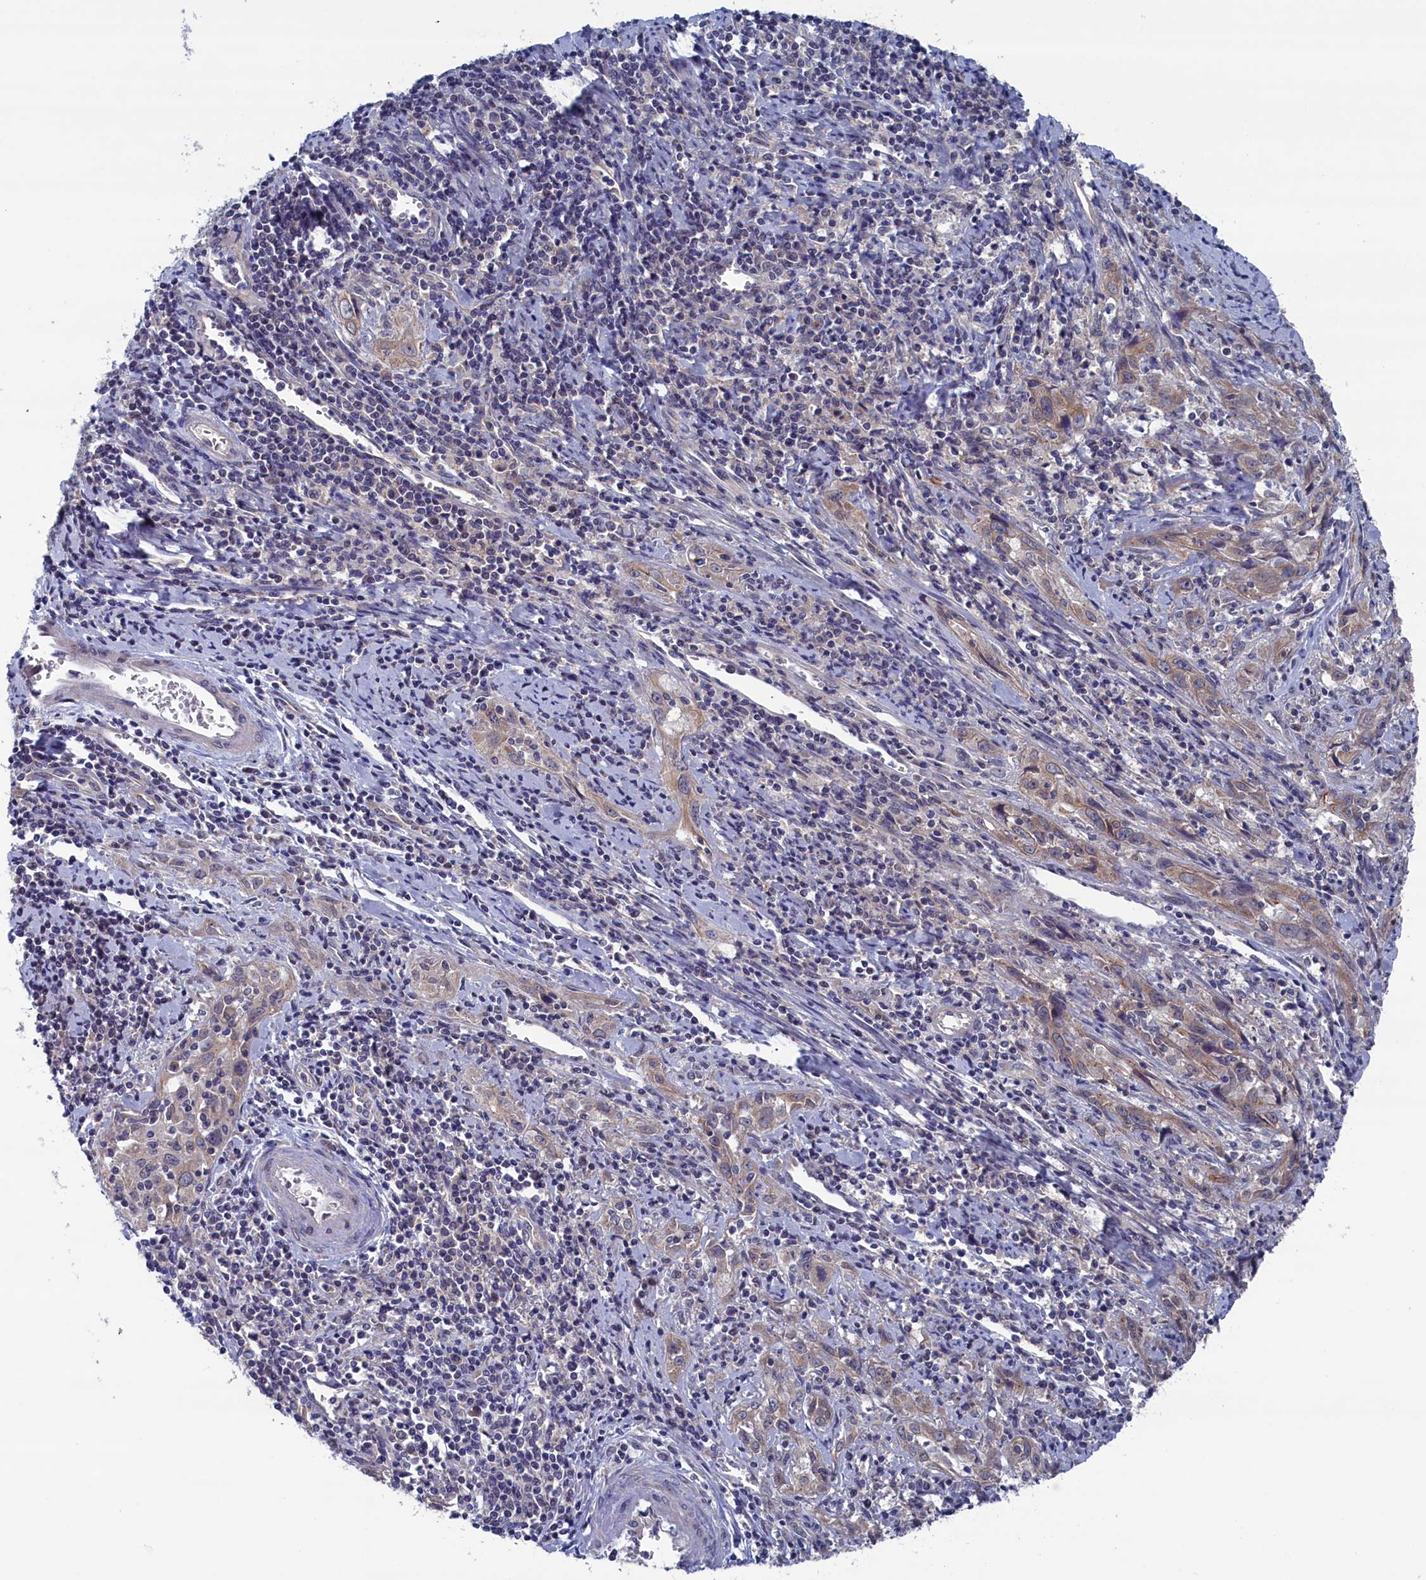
{"staining": {"intensity": "weak", "quantity": "25%-75%", "location": "cytoplasmic/membranous"}, "tissue": "cervical cancer", "cell_type": "Tumor cells", "image_type": "cancer", "snomed": [{"axis": "morphology", "description": "Squamous cell carcinoma, NOS"}, {"axis": "topography", "description": "Cervix"}], "caption": "An immunohistochemistry (IHC) histopathology image of neoplastic tissue is shown. Protein staining in brown highlights weak cytoplasmic/membranous positivity in squamous cell carcinoma (cervical) within tumor cells.", "gene": "SPATA13", "patient": {"sex": "female", "age": 57}}